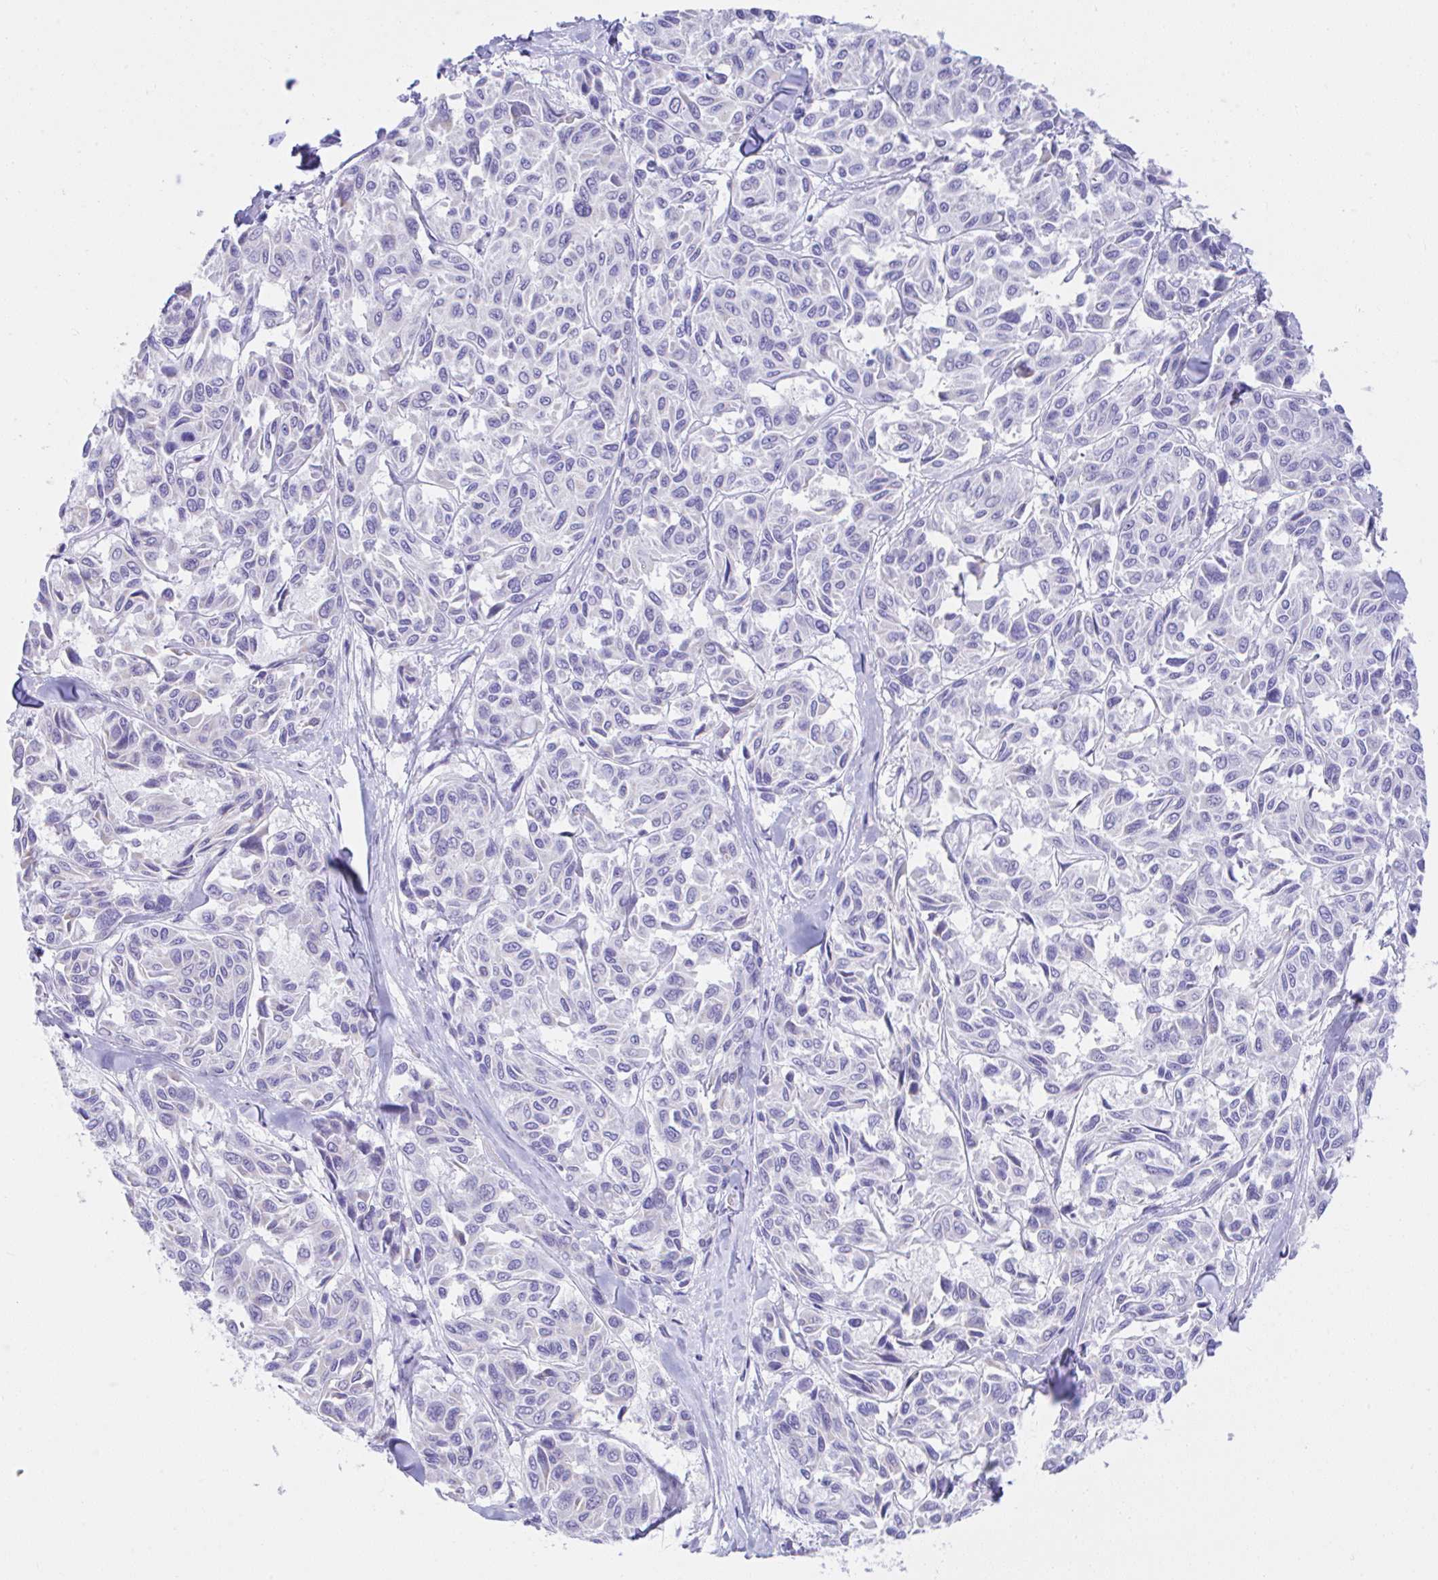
{"staining": {"intensity": "negative", "quantity": "none", "location": "none"}, "tissue": "melanoma", "cell_type": "Tumor cells", "image_type": "cancer", "snomed": [{"axis": "morphology", "description": "Malignant melanoma, NOS"}, {"axis": "topography", "description": "Skin"}], "caption": "High magnification brightfield microscopy of malignant melanoma stained with DAB (brown) and counterstained with hematoxylin (blue): tumor cells show no significant positivity. The staining was performed using DAB to visualize the protein expression in brown, while the nuclei were stained in blue with hematoxylin (Magnification: 20x).", "gene": "SEL1L2", "patient": {"sex": "female", "age": 66}}